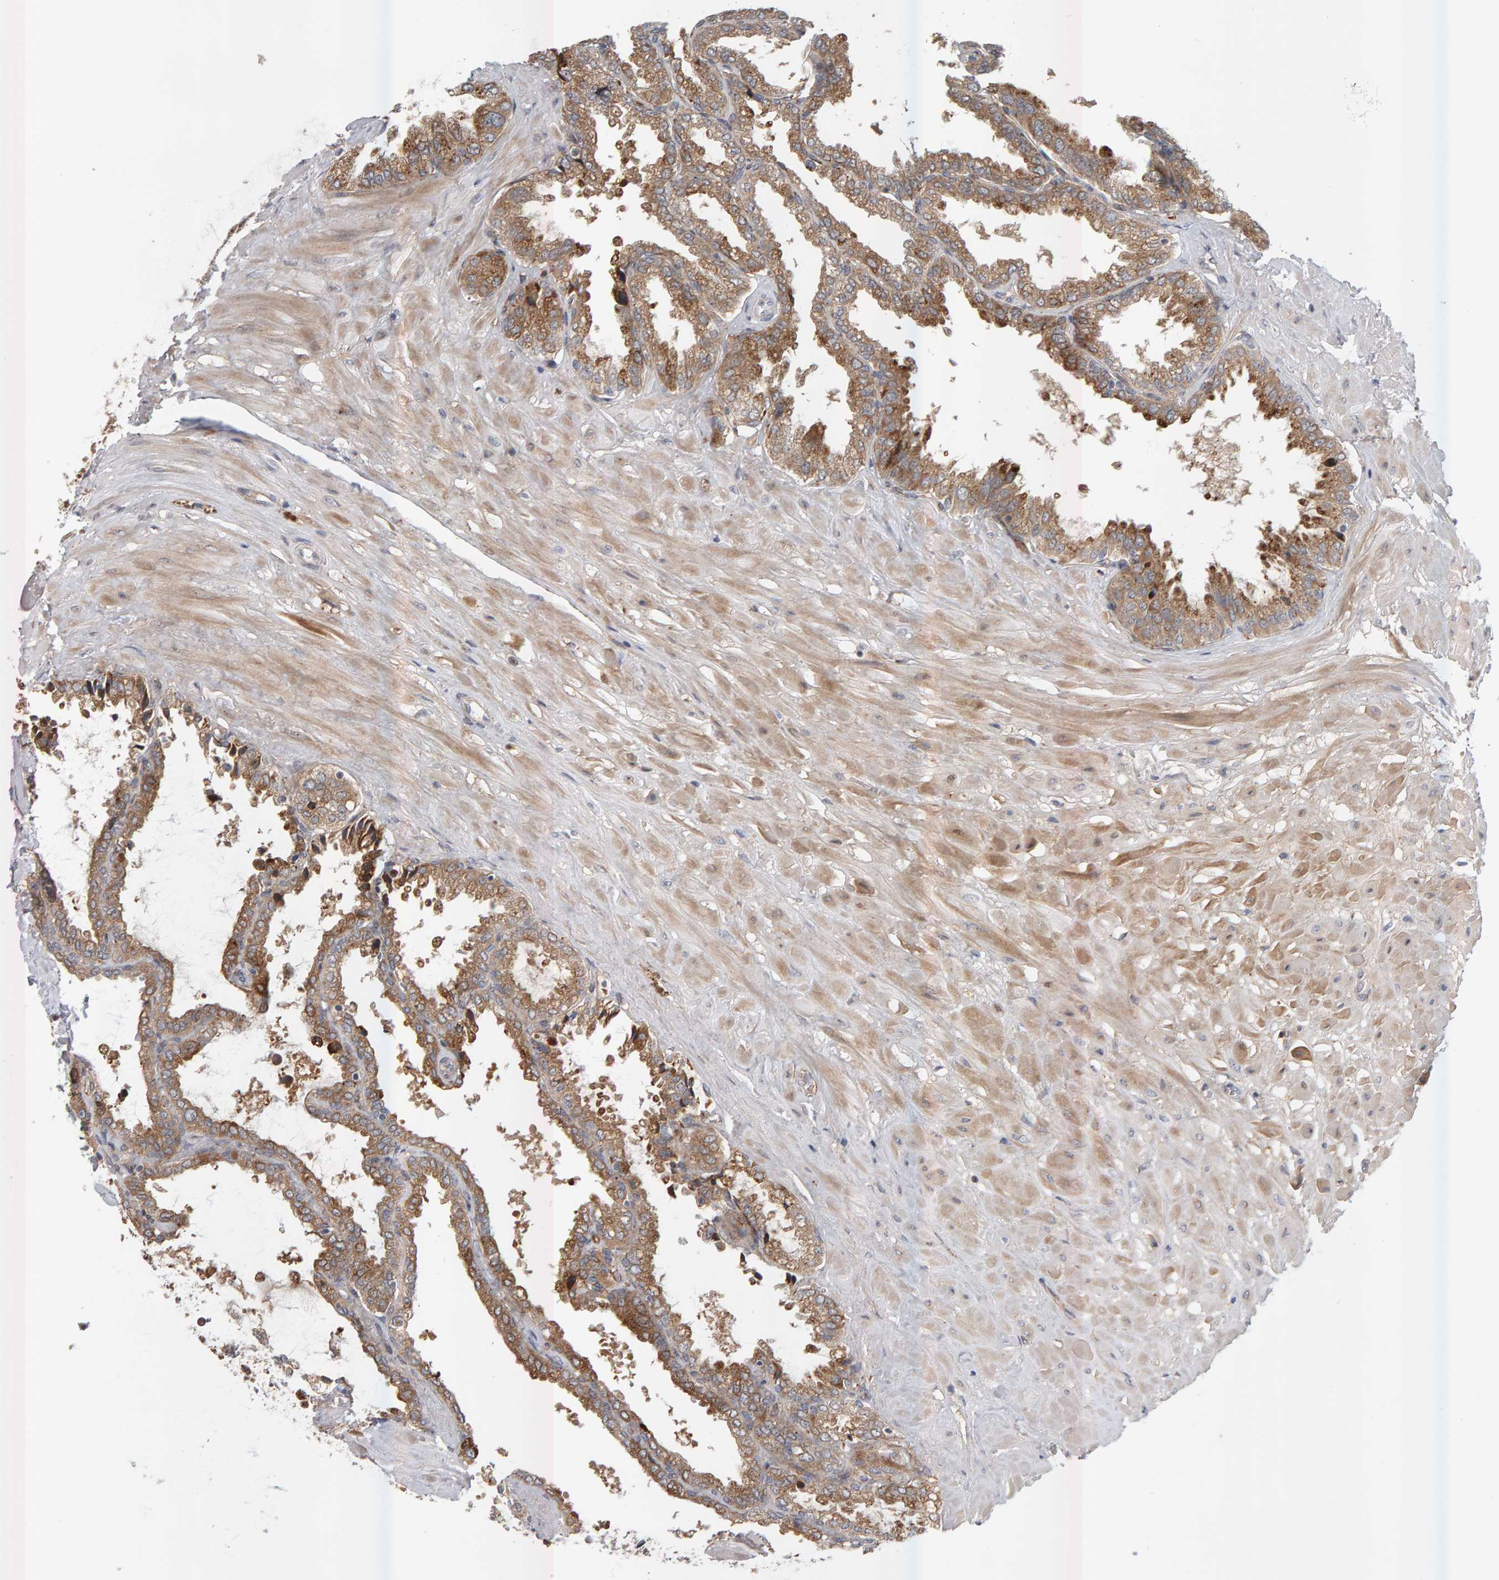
{"staining": {"intensity": "moderate", "quantity": ">75%", "location": "cytoplasmic/membranous"}, "tissue": "seminal vesicle", "cell_type": "Glandular cells", "image_type": "normal", "snomed": [{"axis": "morphology", "description": "Normal tissue, NOS"}, {"axis": "topography", "description": "Seminal veicle"}], "caption": "DAB (3,3'-diaminobenzidine) immunohistochemical staining of unremarkable seminal vesicle displays moderate cytoplasmic/membranous protein staining in about >75% of glandular cells.", "gene": "ZNF160", "patient": {"sex": "male", "age": 46}}